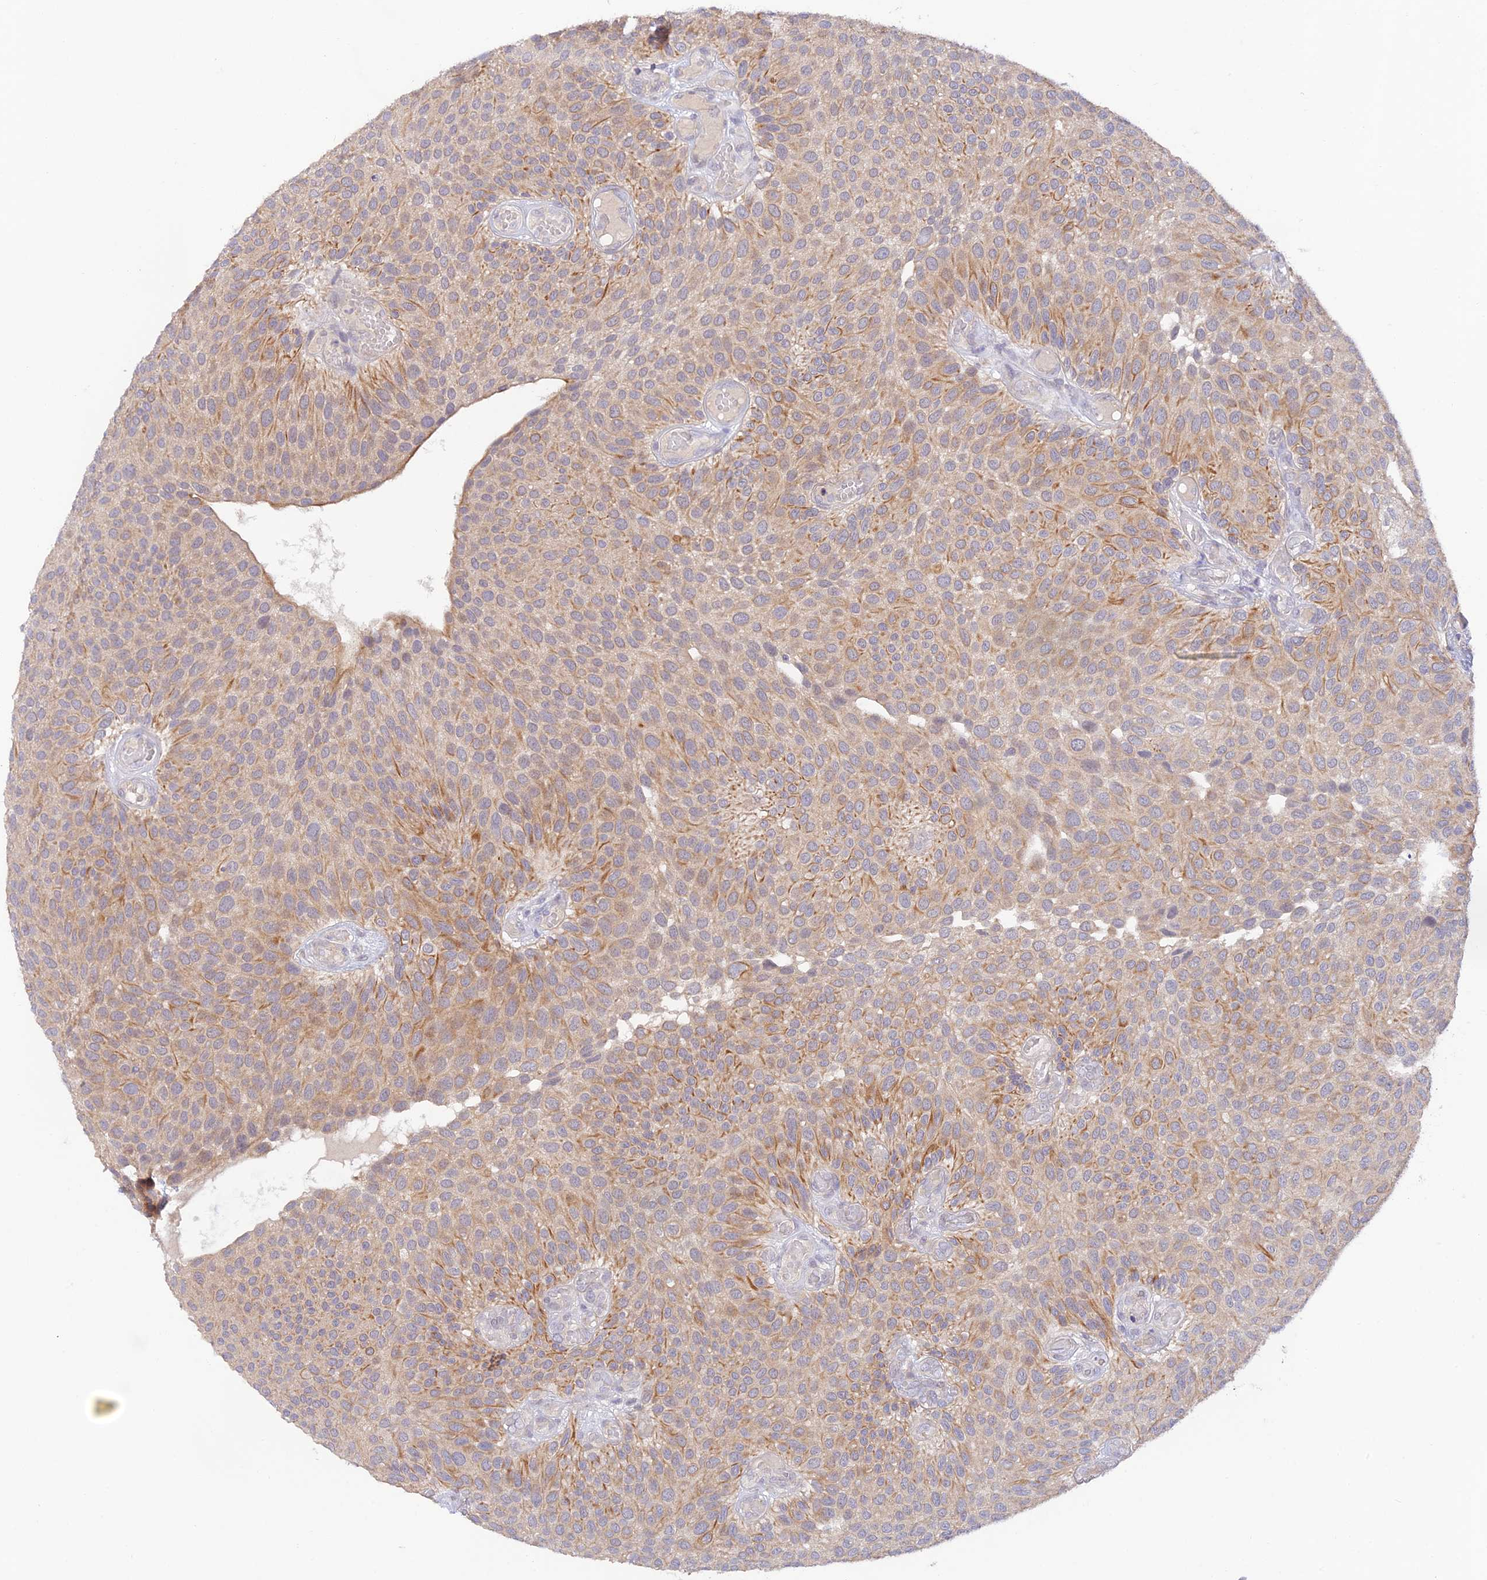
{"staining": {"intensity": "moderate", "quantity": ">75%", "location": "cytoplasmic/membranous"}, "tissue": "urothelial cancer", "cell_type": "Tumor cells", "image_type": "cancer", "snomed": [{"axis": "morphology", "description": "Urothelial carcinoma, Low grade"}, {"axis": "topography", "description": "Urinary bladder"}], "caption": "High-power microscopy captured an immunohistochemistry micrograph of urothelial cancer, revealing moderate cytoplasmic/membranous expression in about >75% of tumor cells.", "gene": "CAMSAP3", "patient": {"sex": "male", "age": 89}}